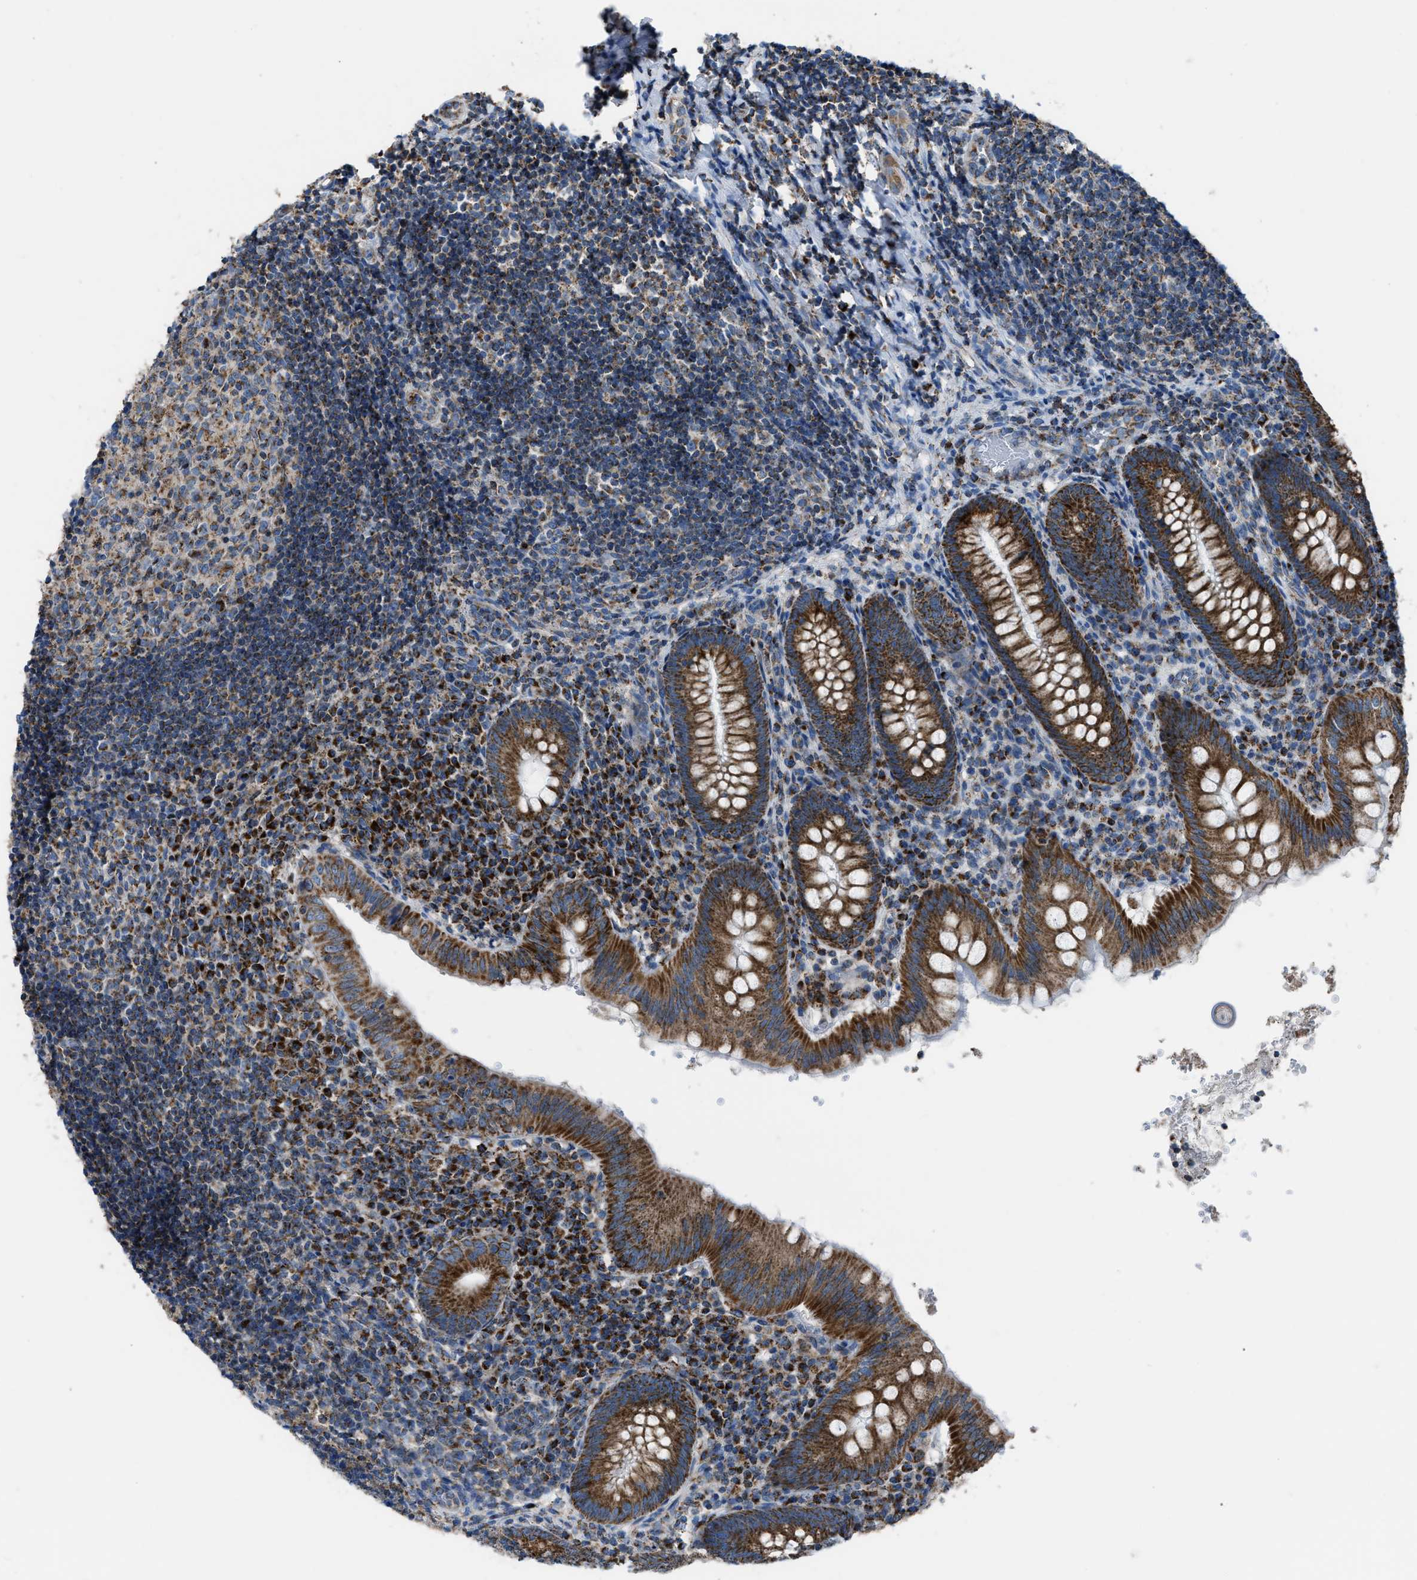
{"staining": {"intensity": "strong", "quantity": ">75%", "location": "cytoplasmic/membranous"}, "tissue": "appendix", "cell_type": "Glandular cells", "image_type": "normal", "snomed": [{"axis": "morphology", "description": "Normal tissue, NOS"}, {"axis": "topography", "description": "Appendix"}], "caption": "Immunohistochemical staining of unremarkable human appendix reveals >75% levels of strong cytoplasmic/membranous protein positivity in about >75% of glandular cells.", "gene": "ETFB", "patient": {"sex": "male", "age": 8}}